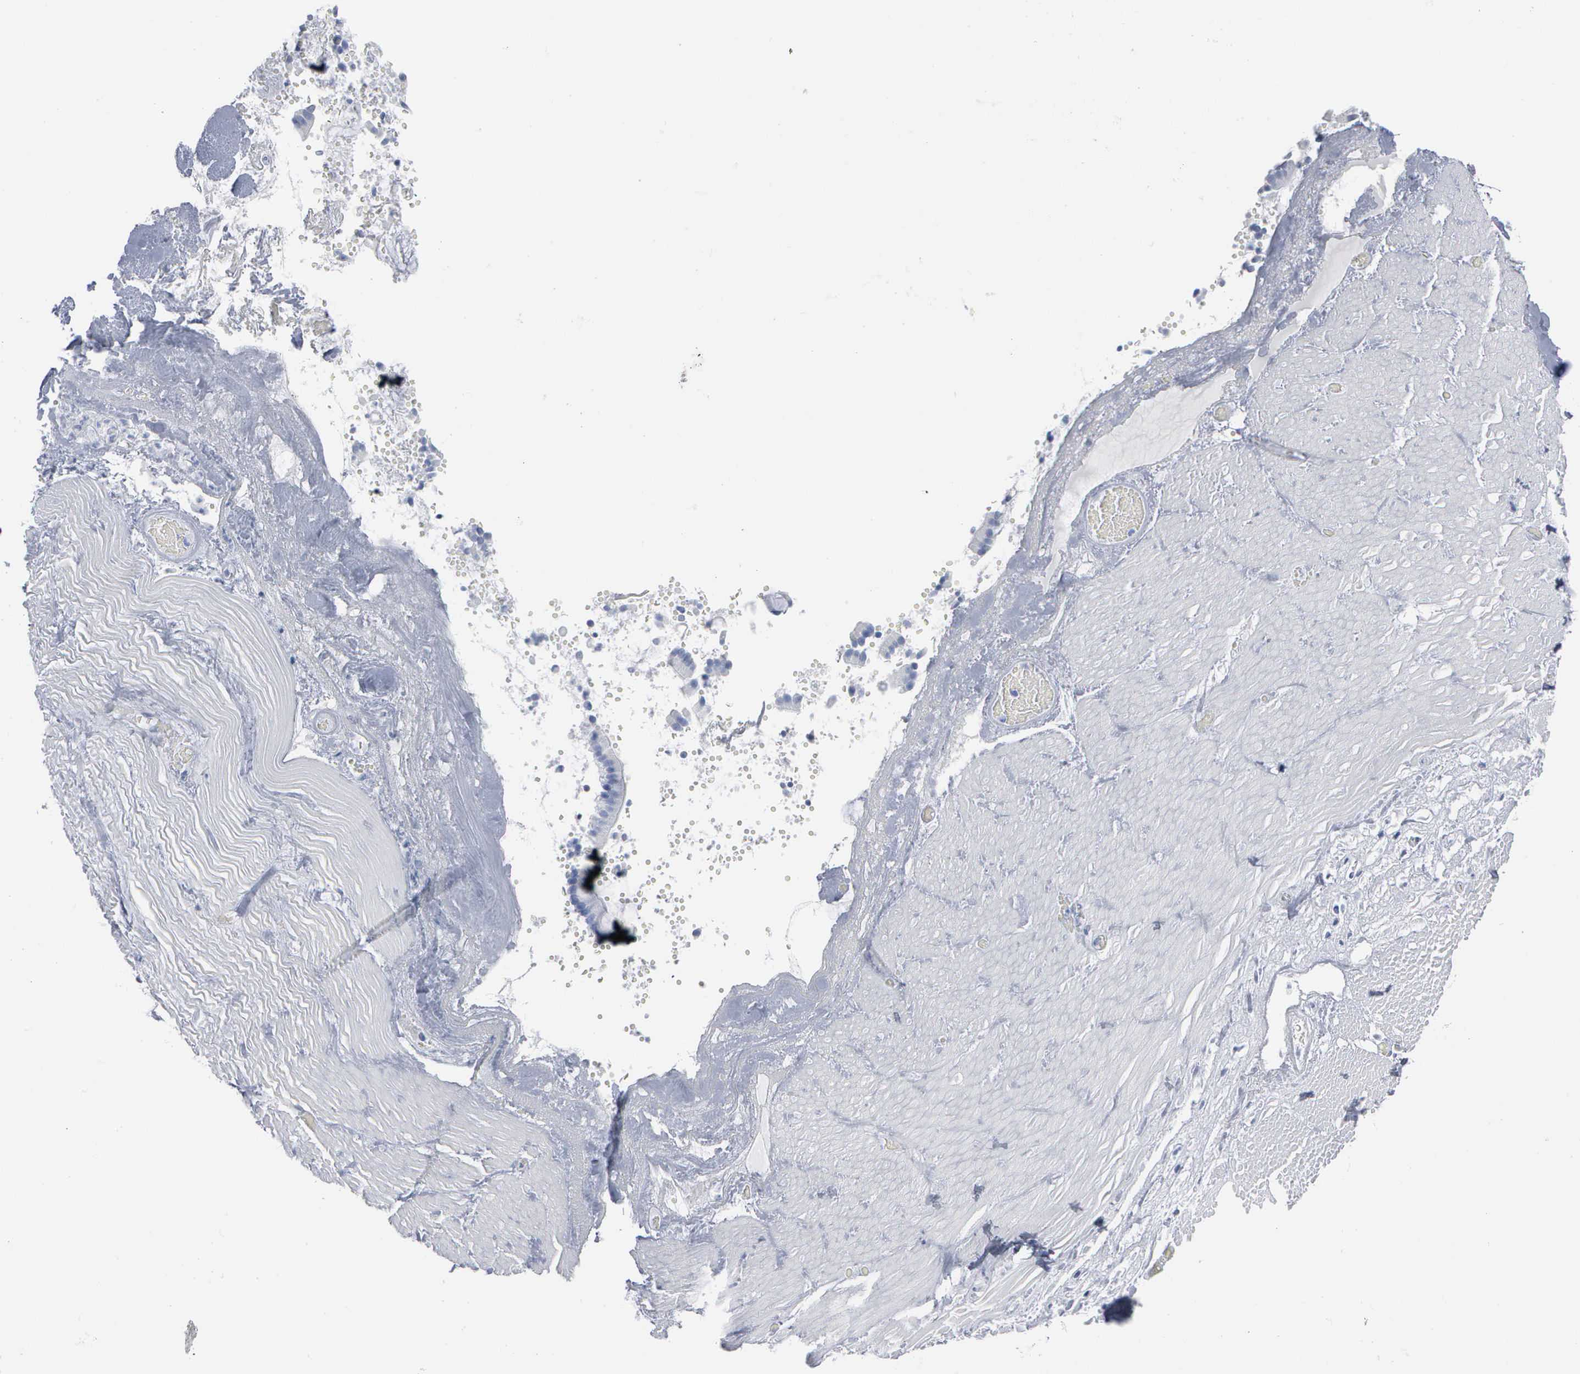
{"staining": {"intensity": "negative", "quantity": "none", "location": "none"}, "tissue": "smooth muscle", "cell_type": "Smooth muscle cells", "image_type": "normal", "snomed": [{"axis": "morphology", "description": "Normal tissue, NOS"}, {"axis": "topography", "description": "Duodenum"}], "caption": "DAB (3,3'-diaminobenzidine) immunohistochemical staining of unremarkable smooth muscle reveals no significant positivity in smooth muscle cells. The staining was performed using DAB (3,3'-diaminobenzidine) to visualize the protein expression in brown, while the nuclei were stained in blue with hematoxylin (Magnification: 20x).", "gene": "CCNB1", "patient": {"sex": "male", "age": 63}}